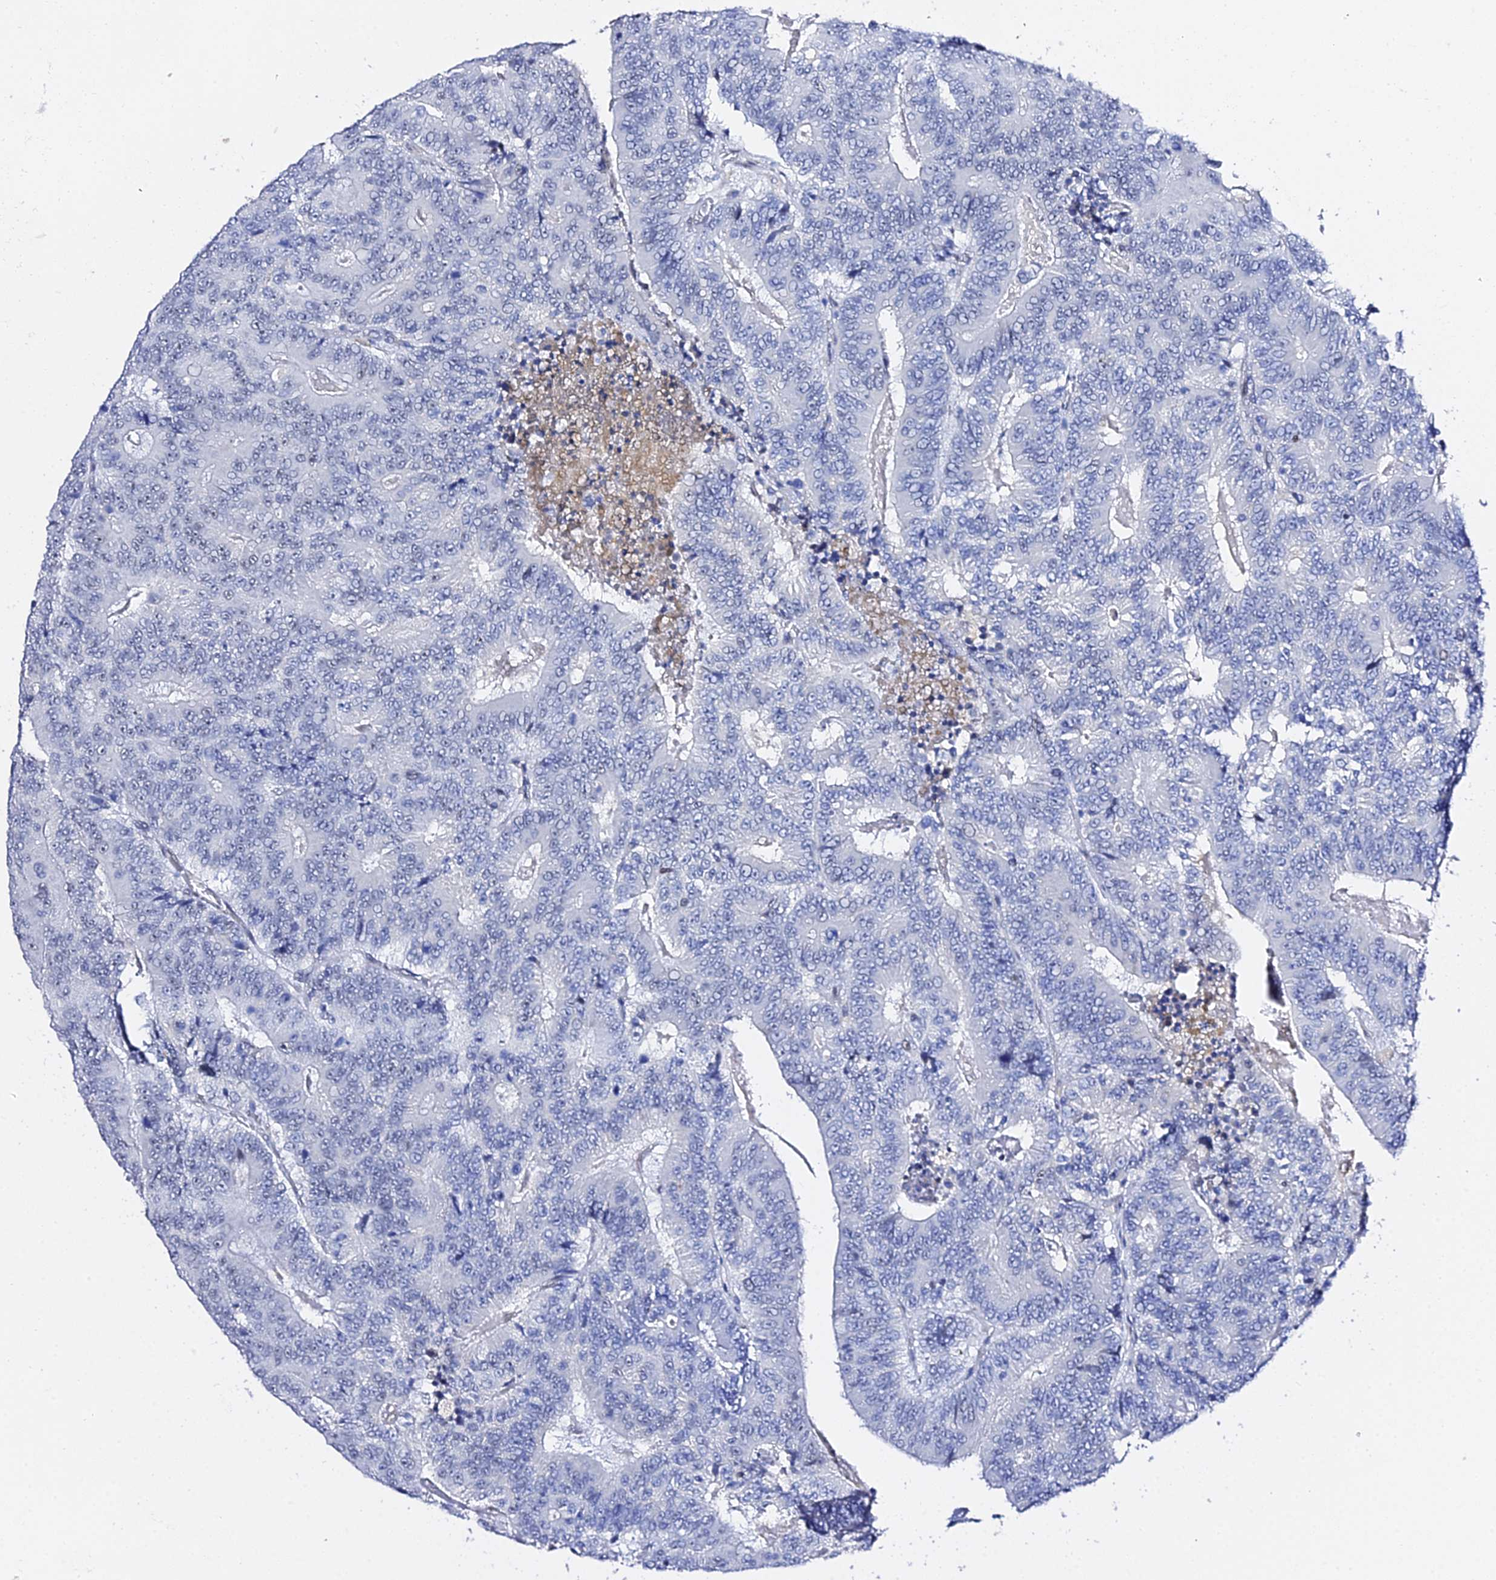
{"staining": {"intensity": "negative", "quantity": "none", "location": "none"}, "tissue": "colorectal cancer", "cell_type": "Tumor cells", "image_type": "cancer", "snomed": [{"axis": "morphology", "description": "Adenocarcinoma, NOS"}, {"axis": "topography", "description": "Colon"}], "caption": "Colorectal adenocarcinoma was stained to show a protein in brown. There is no significant staining in tumor cells. (Stains: DAB IHC with hematoxylin counter stain, Microscopy: brightfield microscopy at high magnification).", "gene": "POFUT2", "patient": {"sex": "male", "age": 83}}